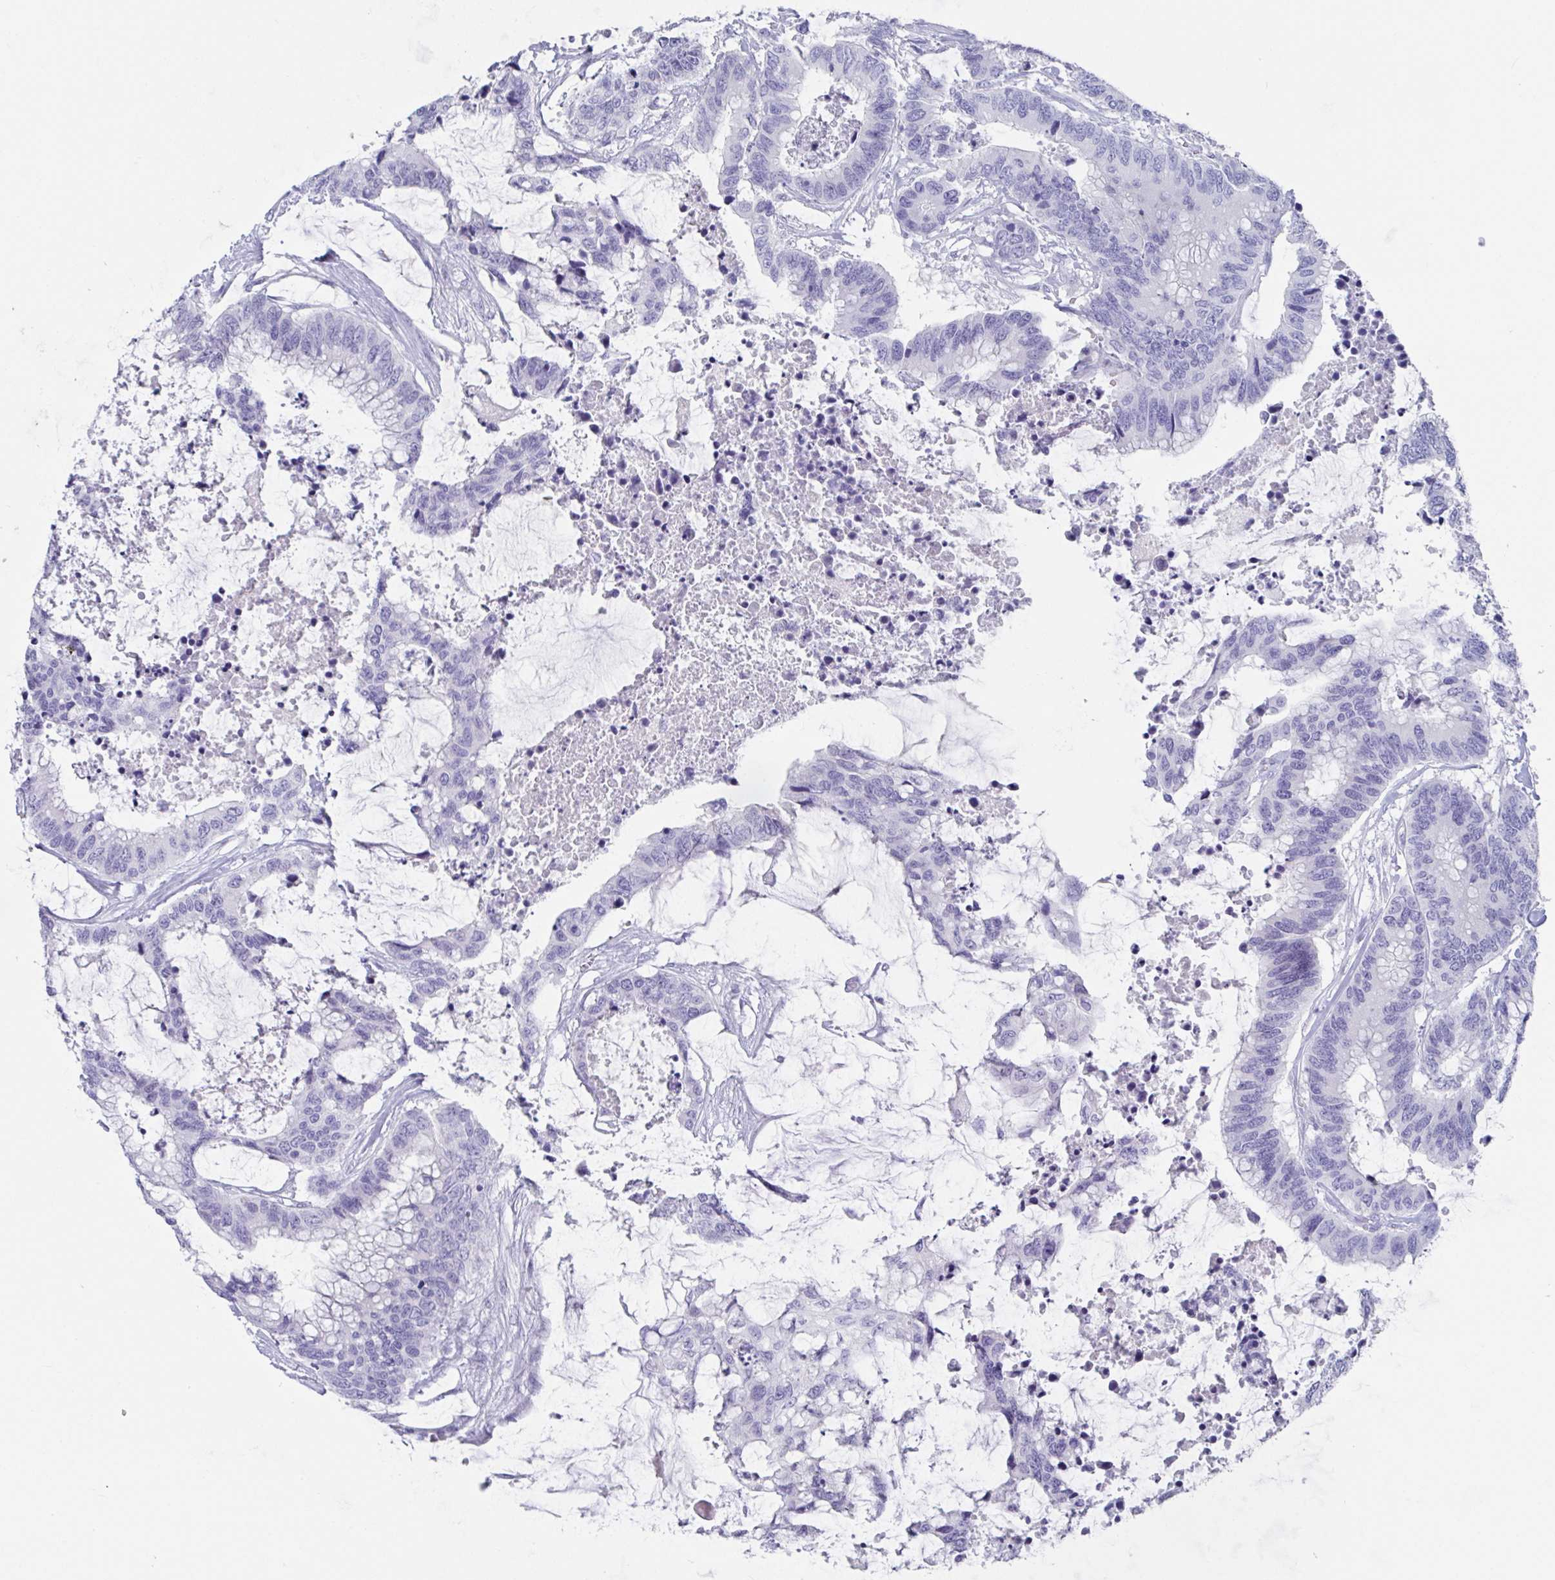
{"staining": {"intensity": "negative", "quantity": "none", "location": "none"}, "tissue": "colorectal cancer", "cell_type": "Tumor cells", "image_type": "cancer", "snomed": [{"axis": "morphology", "description": "Adenocarcinoma, NOS"}, {"axis": "topography", "description": "Rectum"}], "caption": "Immunohistochemistry (IHC) image of colorectal cancer stained for a protein (brown), which exhibits no staining in tumor cells.", "gene": "PLA2G1B", "patient": {"sex": "female", "age": 59}}